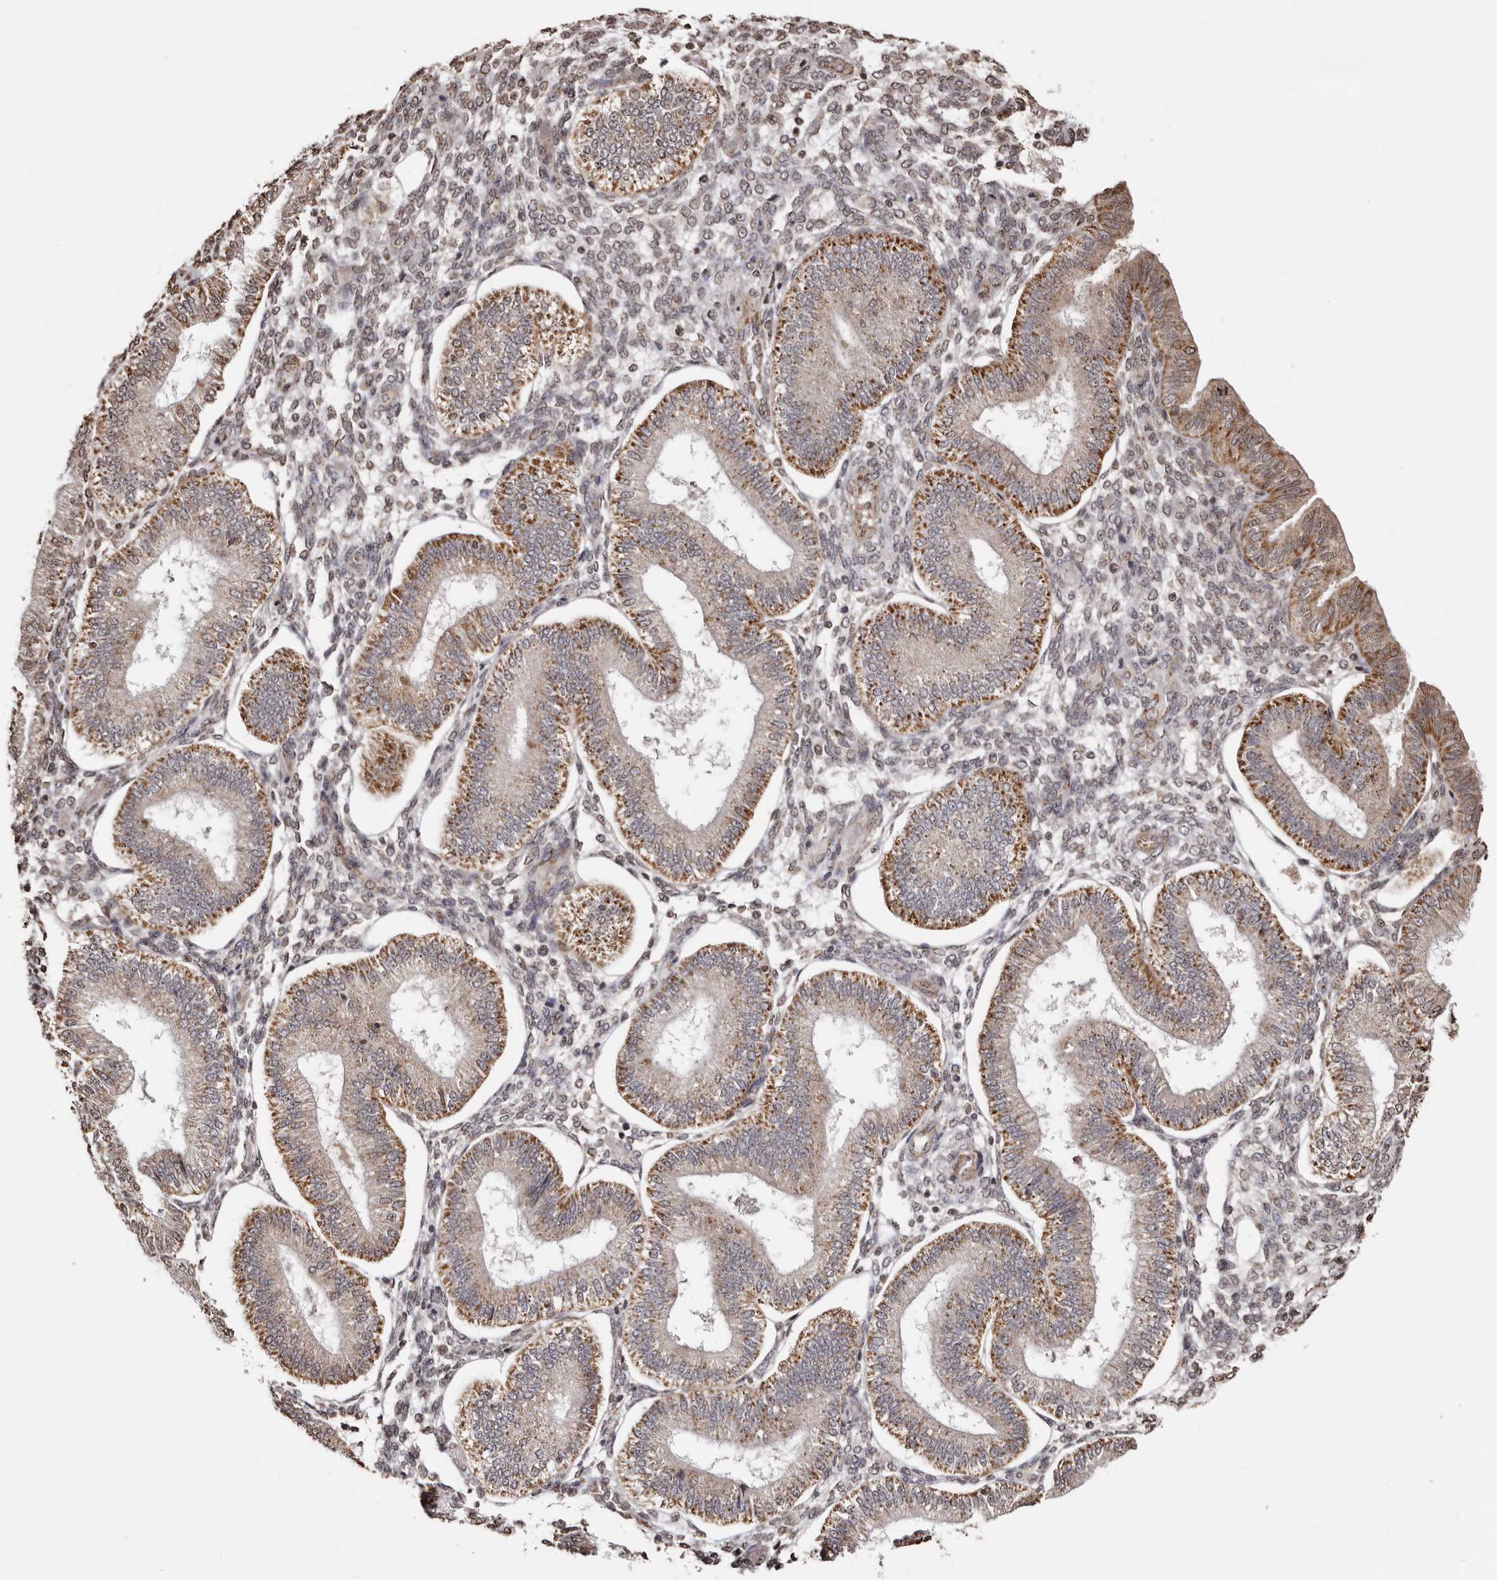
{"staining": {"intensity": "moderate", "quantity": "<25%", "location": "cytoplasmic/membranous,nuclear"}, "tissue": "endometrium", "cell_type": "Cells in endometrial stroma", "image_type": "normal", "snomed": [{"axis": "morphology", "description": "Normal tissue, NOS"}, {"axis": "topography", "description": "Endometrium"}], "caption": "Endometrium stained with DAB immunohistochemistry demonstrates low levels of moderate cytoplasmic/membranous,nuclear staining in approximately <25% of cells in endometrial stroma. Immunohistochemistry stains the protein of interest in brown and the nuclei are stained blue.", "gene": "CCDC190", "patient": {"sex": "female", "age": 39}}